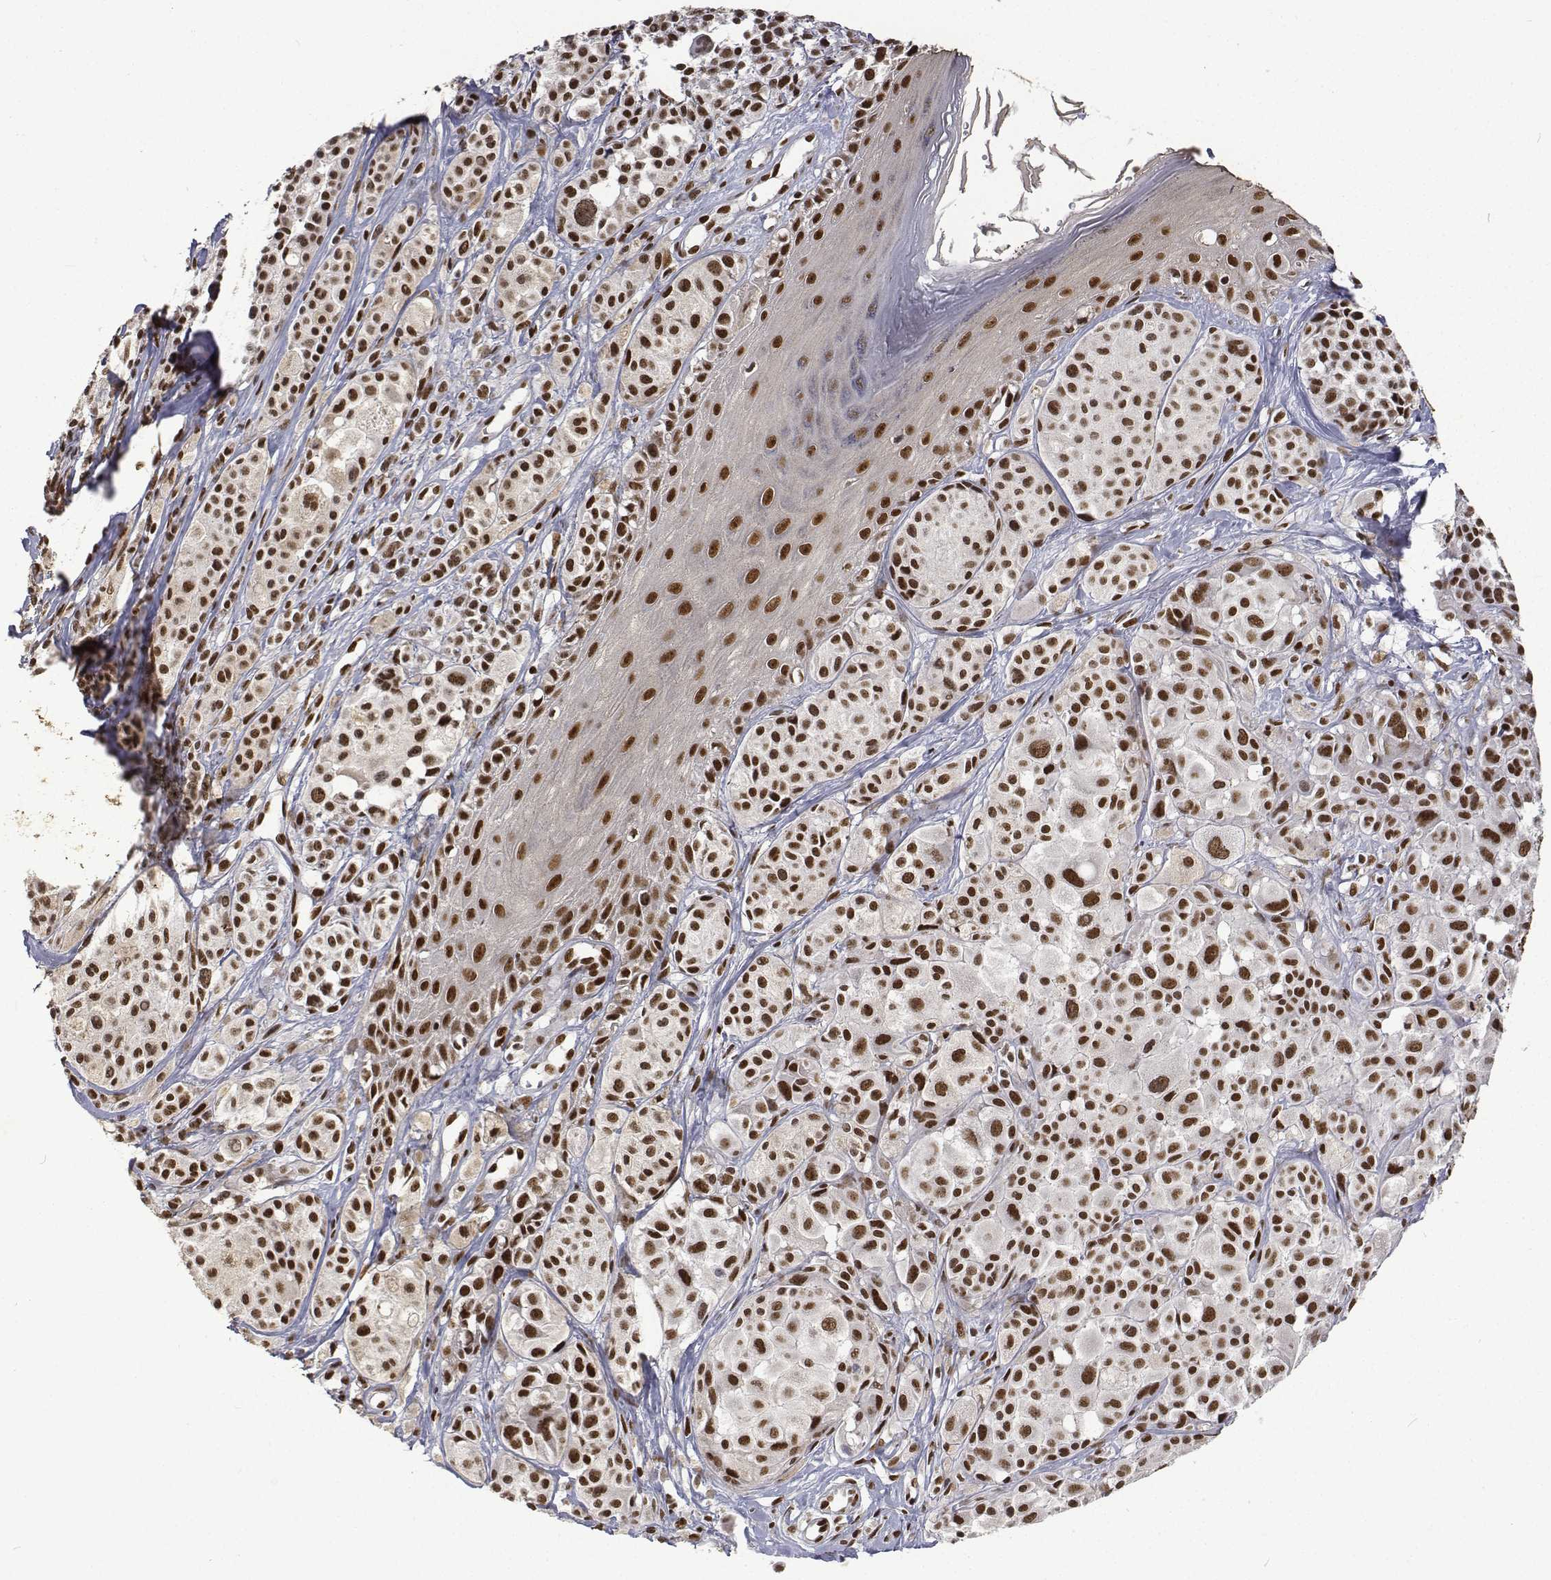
{"staining": {"intensity": "strong", "quantity": ">75%", "location": "nuclear"}, "tissue": "melanoma", "cell_type": "Tumor cells", "image_type": "cancer", "snomed": [{"axis": "morphology", "description": "Malignant melanoma, NOS"}, {"axis": "topography", "description": "Skin"}], "caption": "The photomicrograph displays staining of malignant melanoma, revealing strong nuclear protein expression (brown color) within tumor cells.", "gene": "ATRX", "patient": {"sex": "male", "age": 77}}